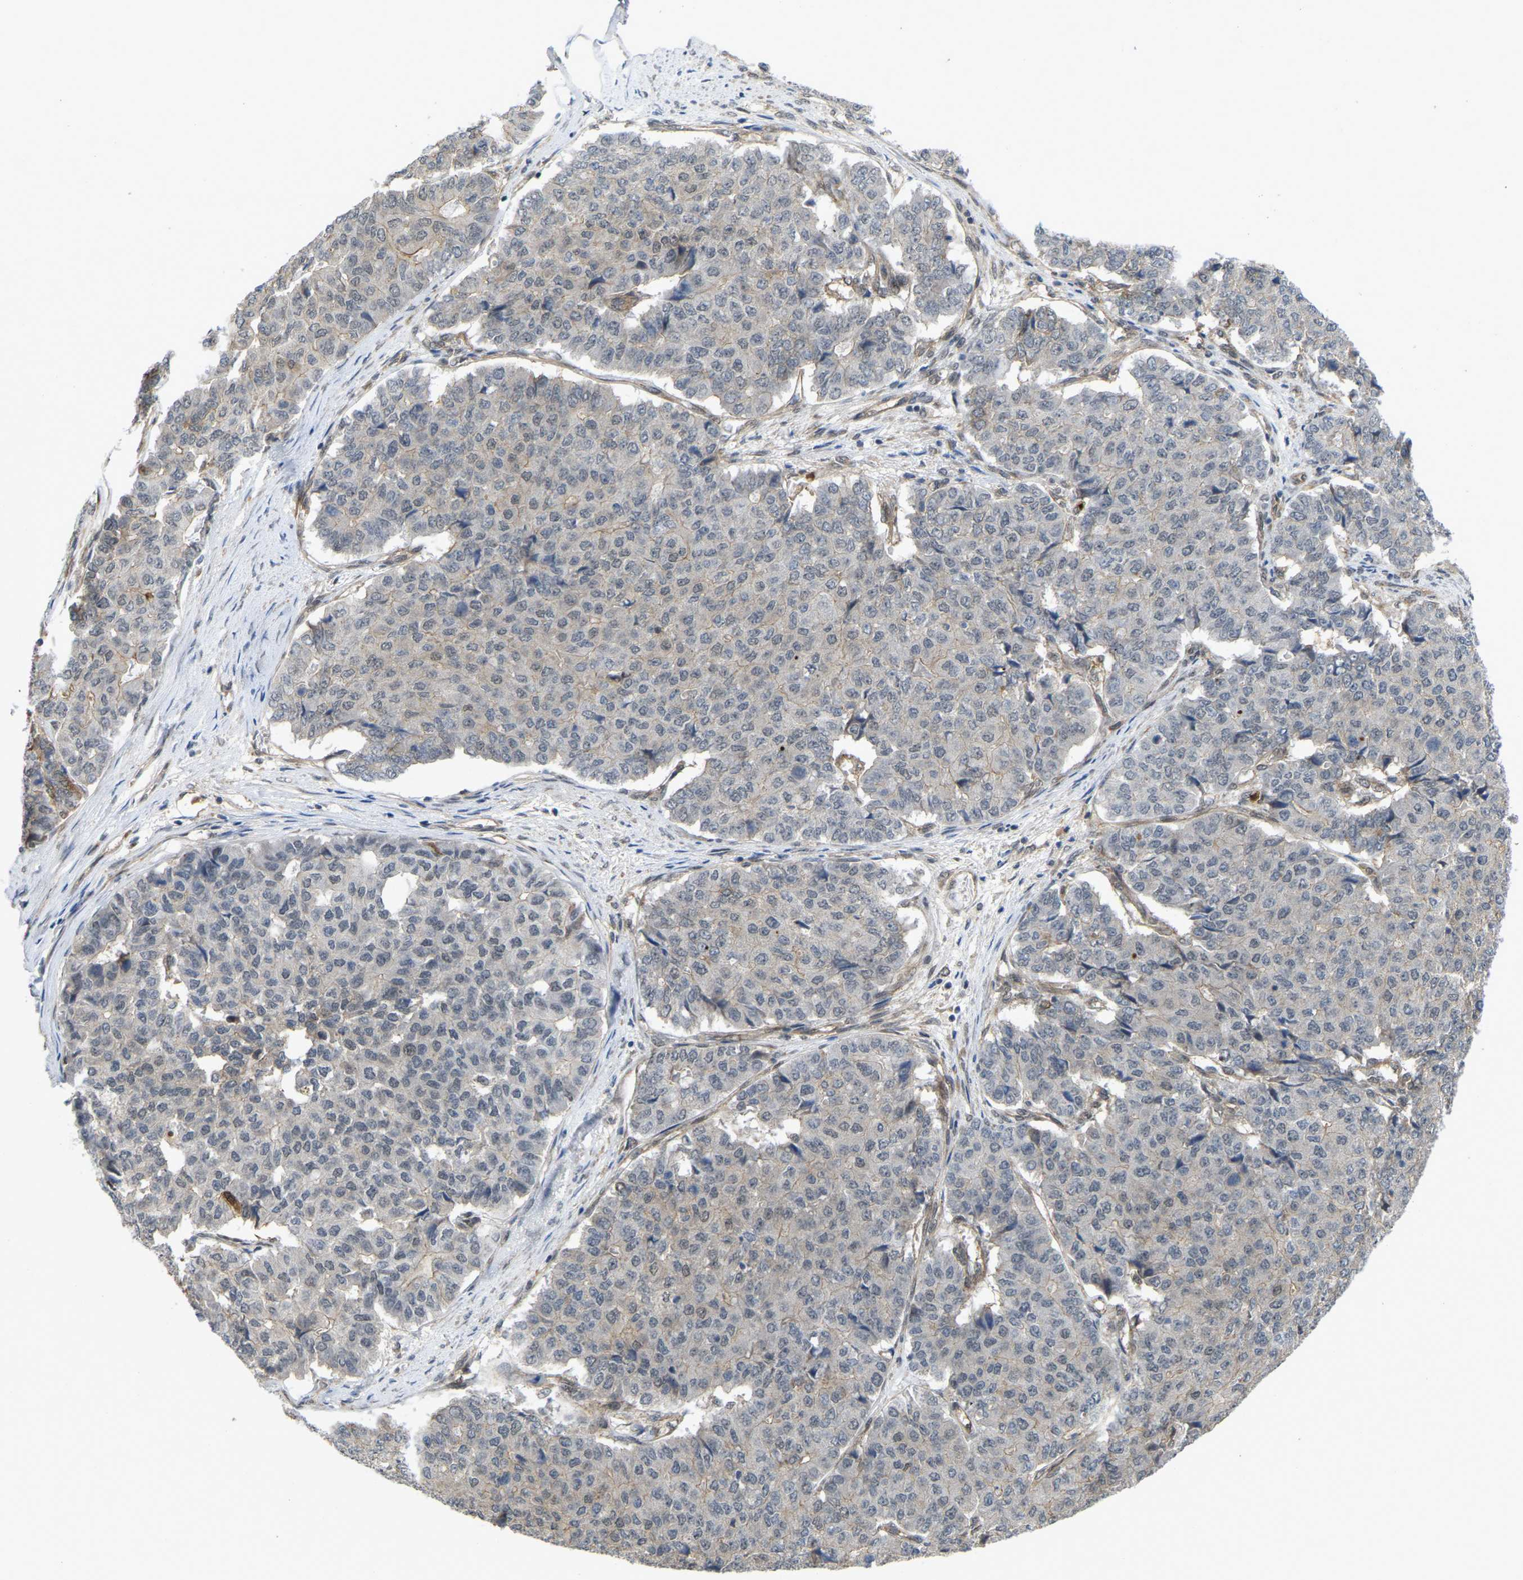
{"staining": {"intensity": "negative", "quantity": "none", "location": "none"}, "tissue": "pancreatic cancer", "cell_type": "Tumor cells", "image_type": "cancer", "snomed": [{"axis": "morphology", "description": "Adenocarcinoma, NOS"}, {"axis": "topography", "description": "Pancreas"}], "caption": "Tumor cells are negative for protein expression in human pancreatic cancer (adenocarcinoma).", "gene": "SERPINB5", "patient": {"sex": "male", "age": 50}}